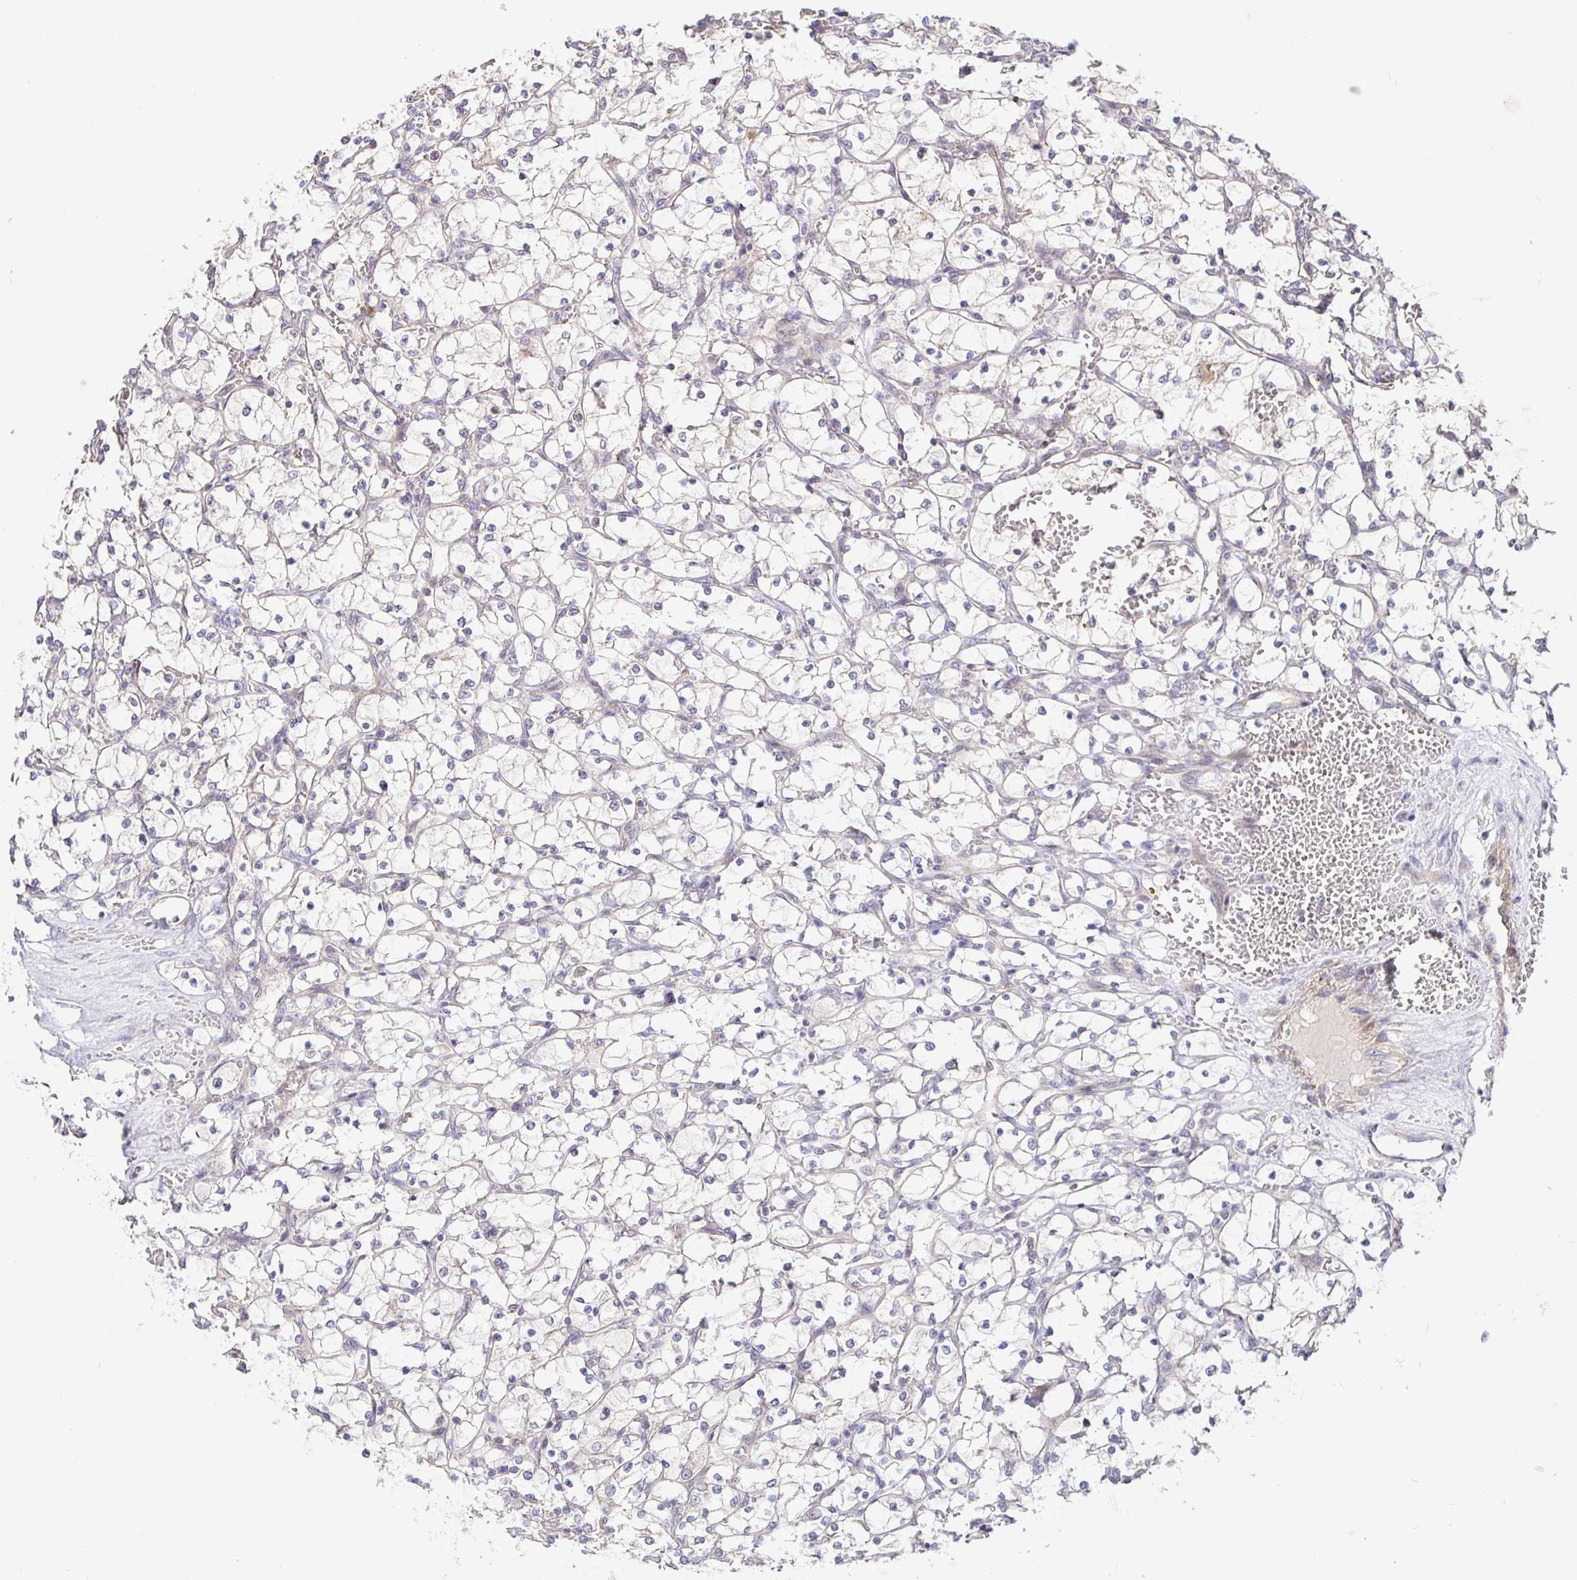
{"staining": {"intensity": "negative", "quantity": "none", "location": "none"}, "tissue": "renal cancer", "cell_type": "Tumor cells", "image_type": "cancer", "snomed": [{"axis": "morphology", "description": "Adenocarcinoma, NOS"}, {"axis": "topography", "description": "Kidney"}], "caption": "Immunohistochemical staining of adenocarcinoma (renal) reveals no significant positivity in tumor cells.", "gene": "ZDHHC11", "patient": {"sex": "female", "age": 69}}